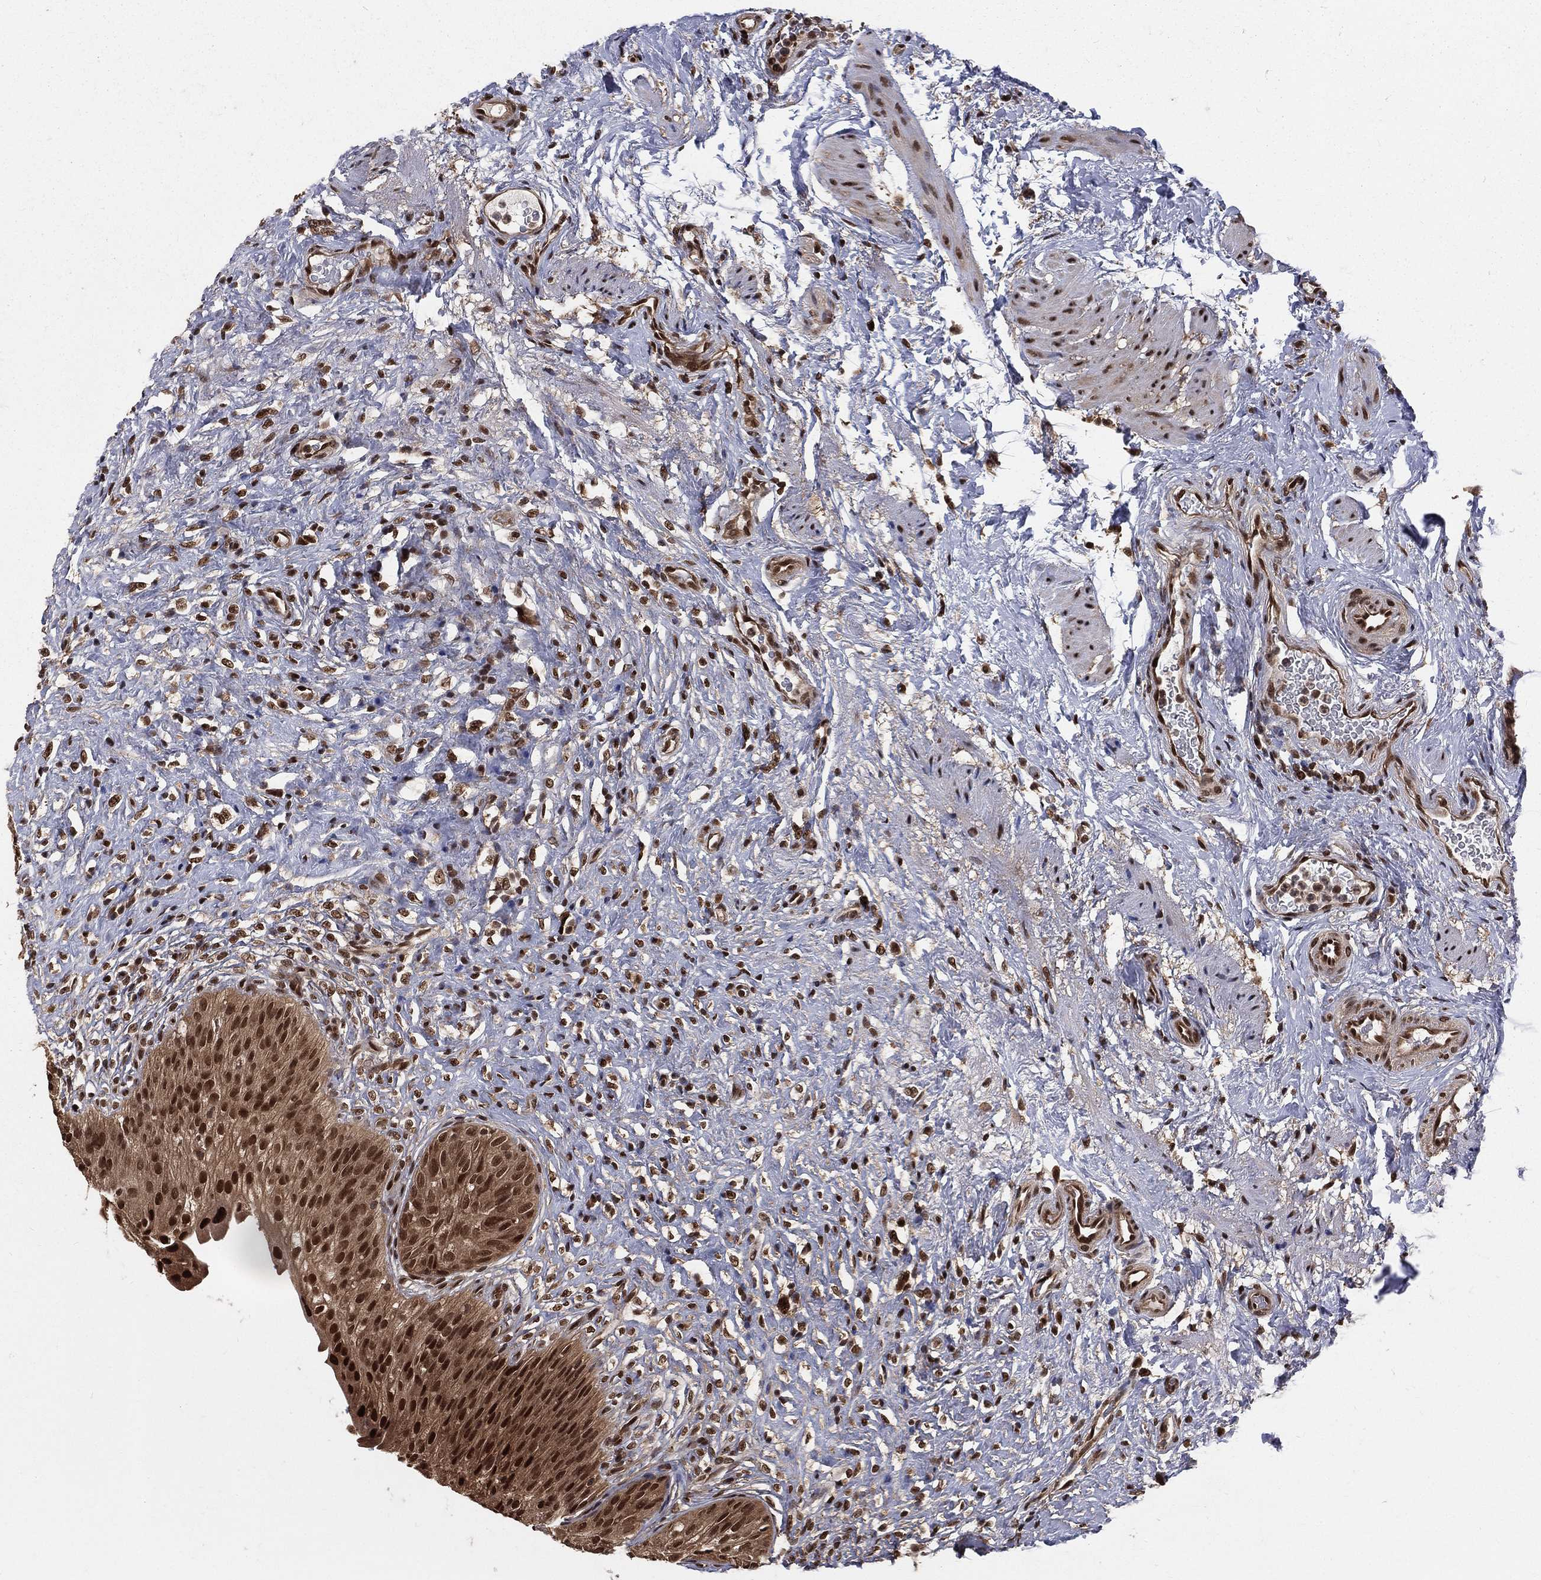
{"staining": {"intensity": "strong", "quantity": ">75%", "location": "cytoplasmic/membranous,nuclear"}, "tissue": "urinary bladder", "cell_type": "Urothelial cells", "image_type": "normal", "snomed": [{"axis": "morphology", "description": "Normal tissue, NOS"}, {"axis": "topography", "description": "Urinary bladder"}], "caption": "High-power microscopy captured an immunohistochemistry (IHC) histopathology image of normal urinary bladder, revealing strong cytoplasmic/membranous,nuclear expression in about >75% of urothelial cells.", "gene": "COPS4", "patient": {"sex": "male", "age": 46}}